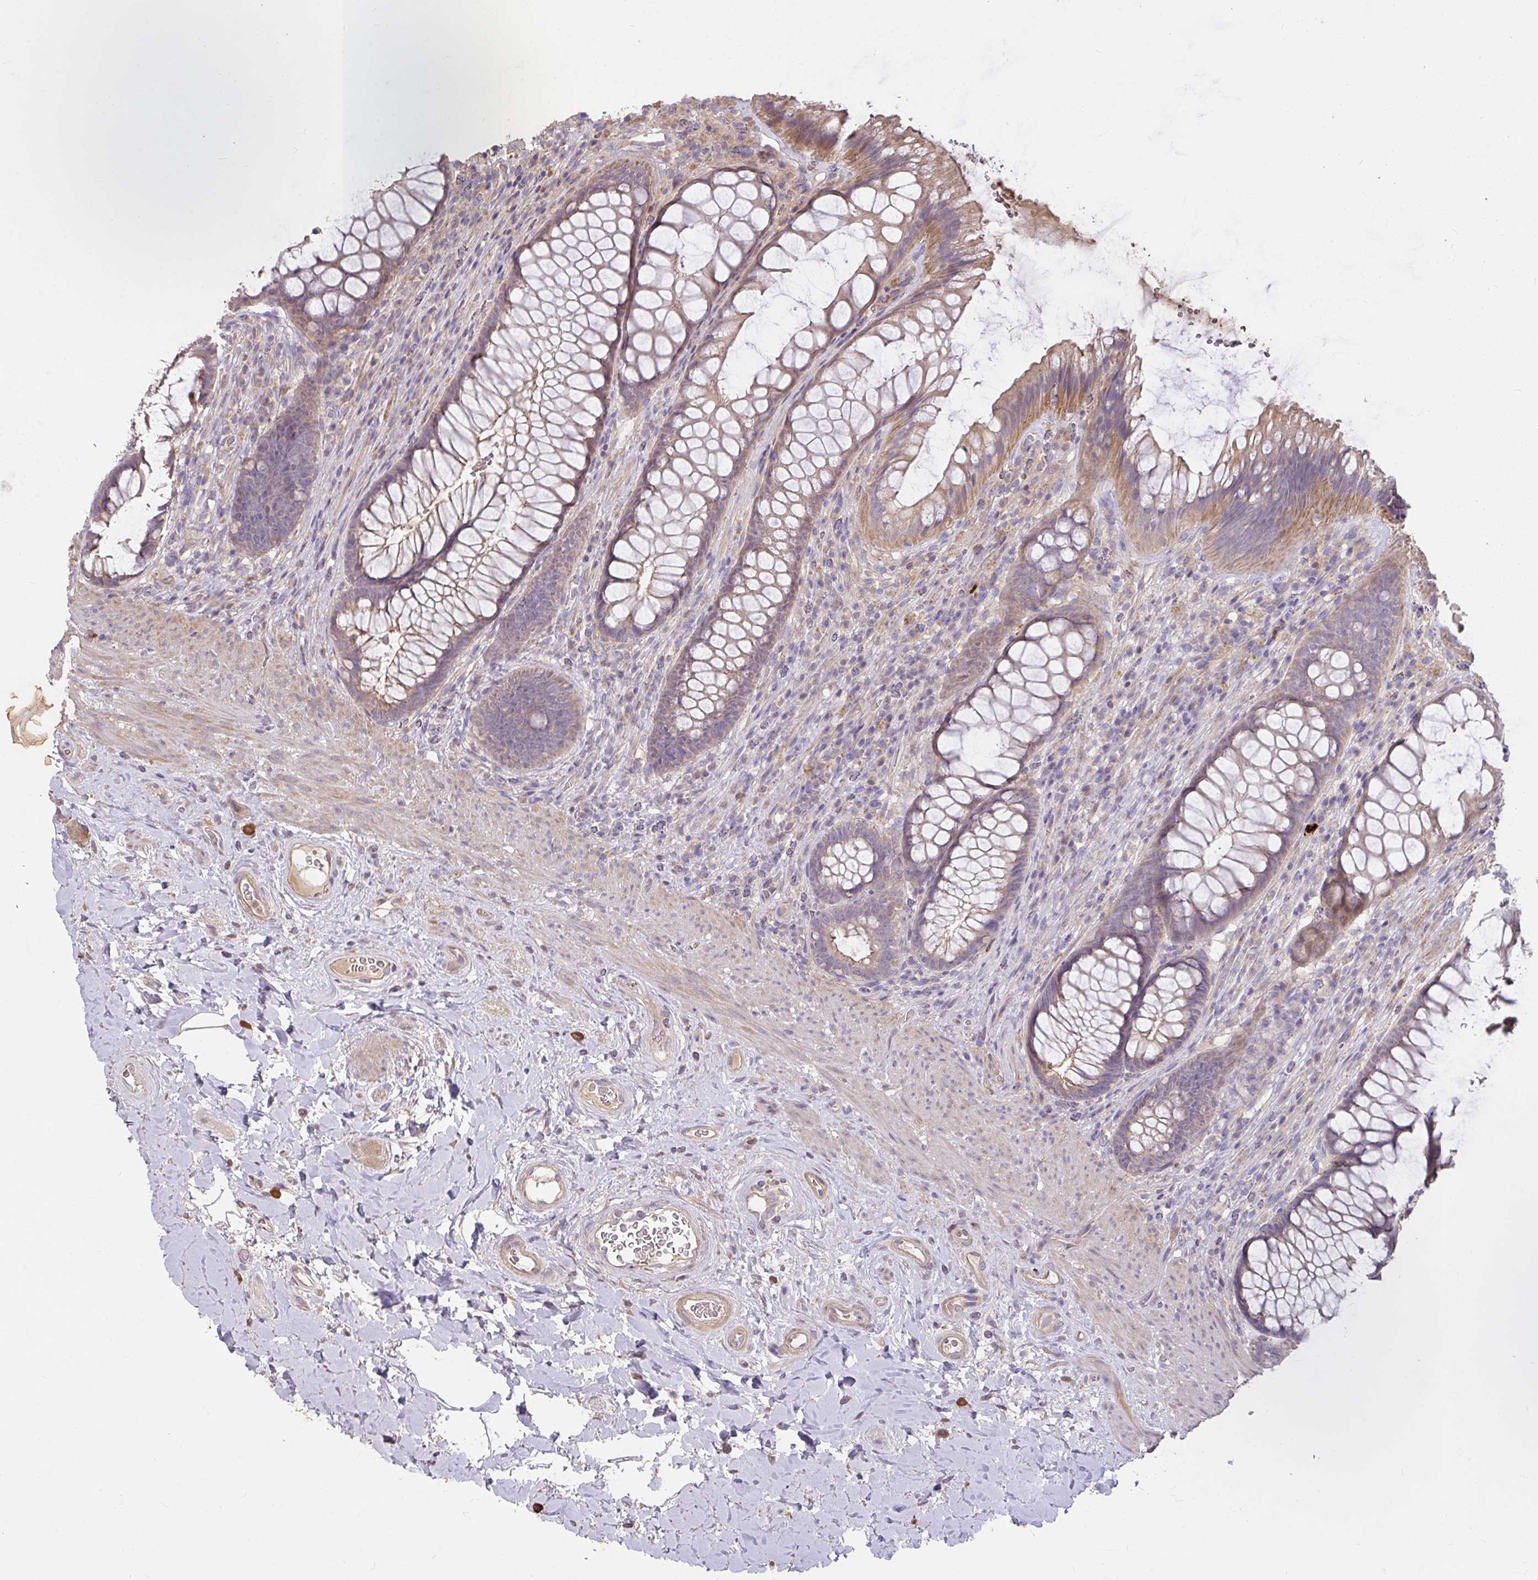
{"staining": {"intensity": "weak", "quantity": ">75%", "location": "cytoplasmic/membranous"}, "tissue": "rectum", "cell_type": "Glandular cells", "image_type": "normal", "snomed": [{"axis": "morphology", "description": "Normal tissue, NOS"}, {"axis": "topography", "description": "Rectum"}], "caption": "Protein expression analysis of normal rectum displays weak cytoplasmic/membranous expression in about >75% of glandular cells.", "gene": "FCER1A", "patient": {"sex": "male", "age": 53}}